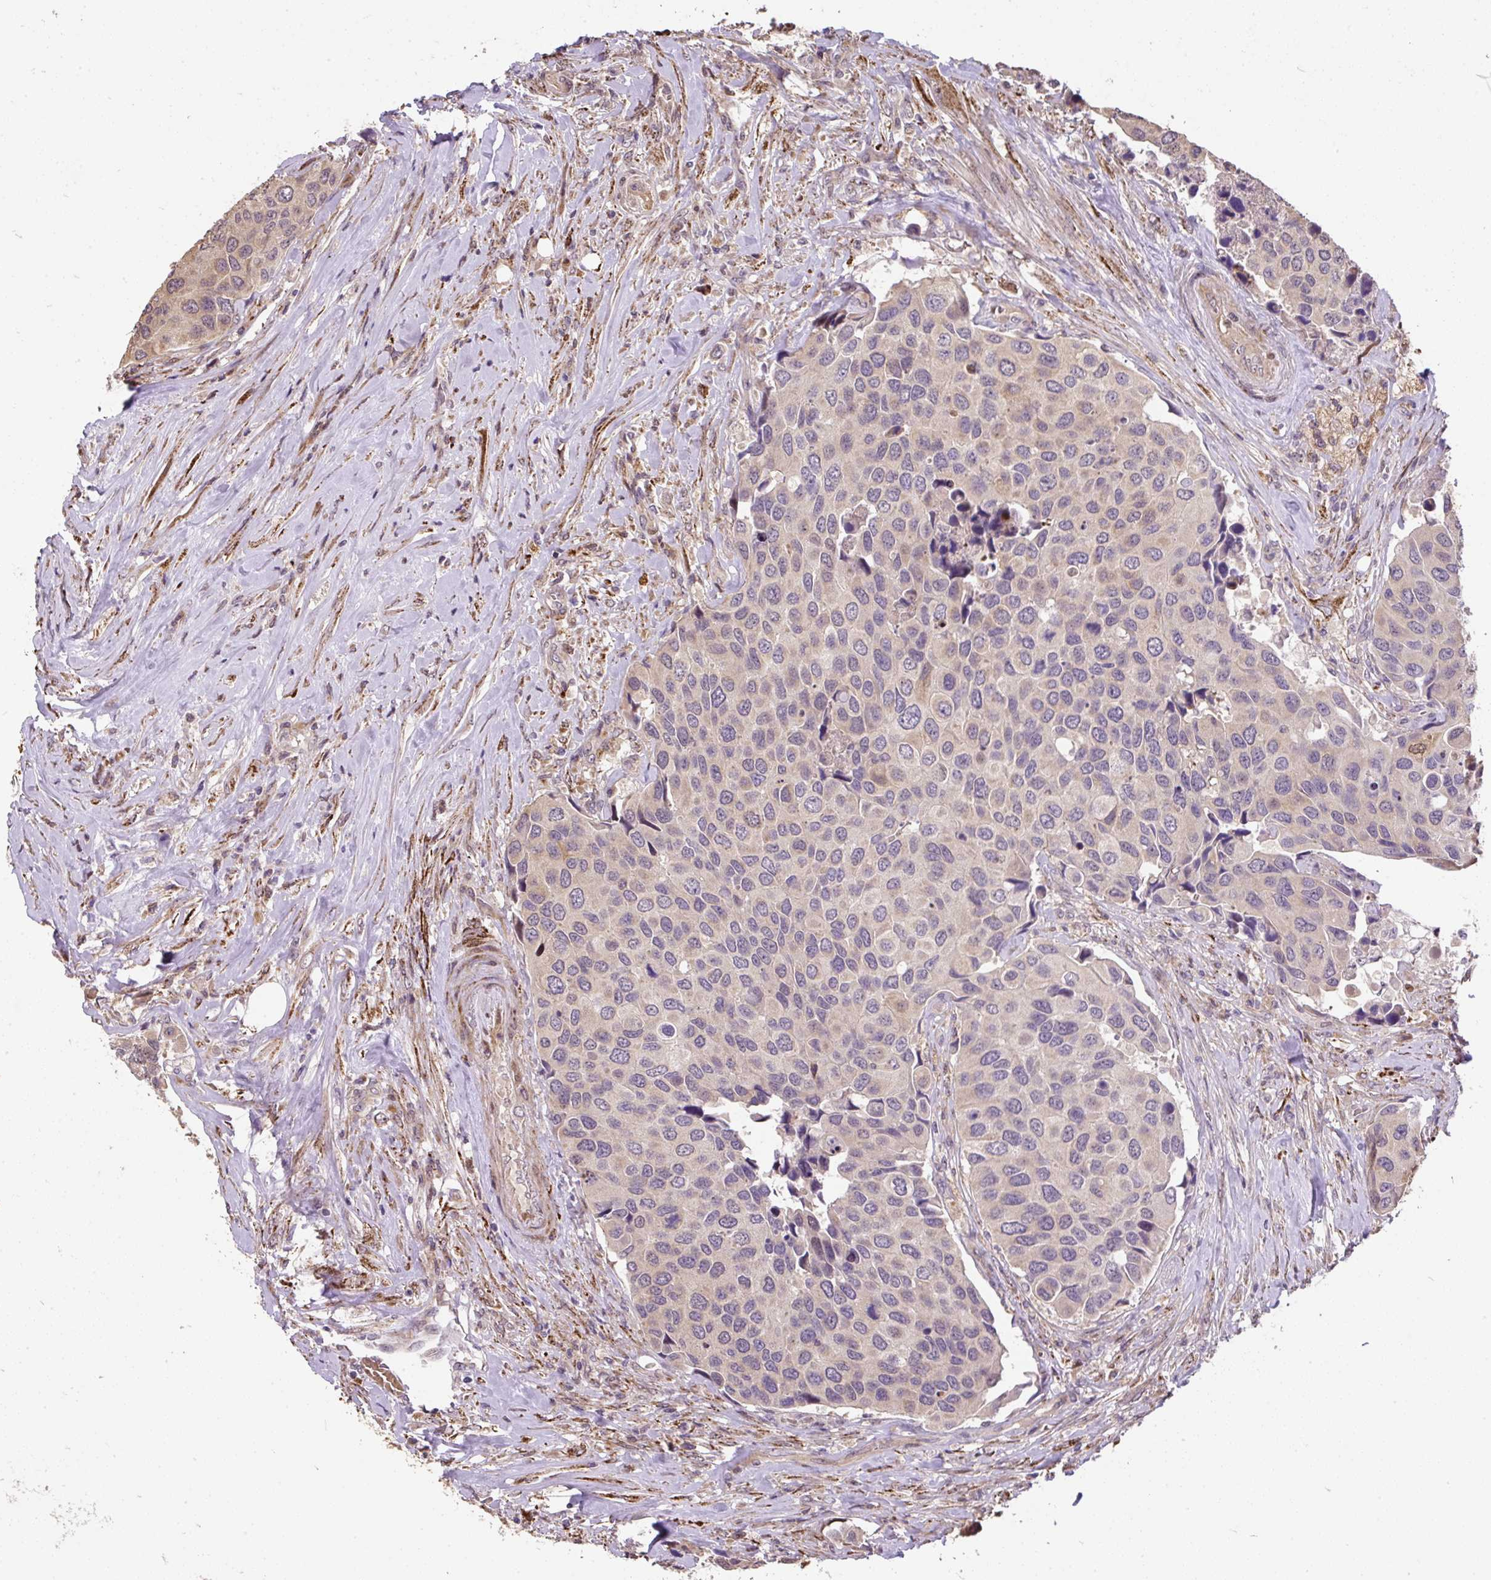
{"staining": {"intensity": "negative", "quantity": "none", "location": "none"}, "tissue": "urothelial cancer", "cell_type": "Tumor cells", "image_type": "cancer", "snomed": [{"axis": "morphology", "description": "Urothelial carcinoma, High grade"}, {"axis": "topography", "description": "Urinary bladder"}], "caption": "IHC of urothelial carcinoma (high-grade) reveals no staining in tumor cells.", "gene": "PUS7L", "patient": {"sex": "male", "age": 74}}